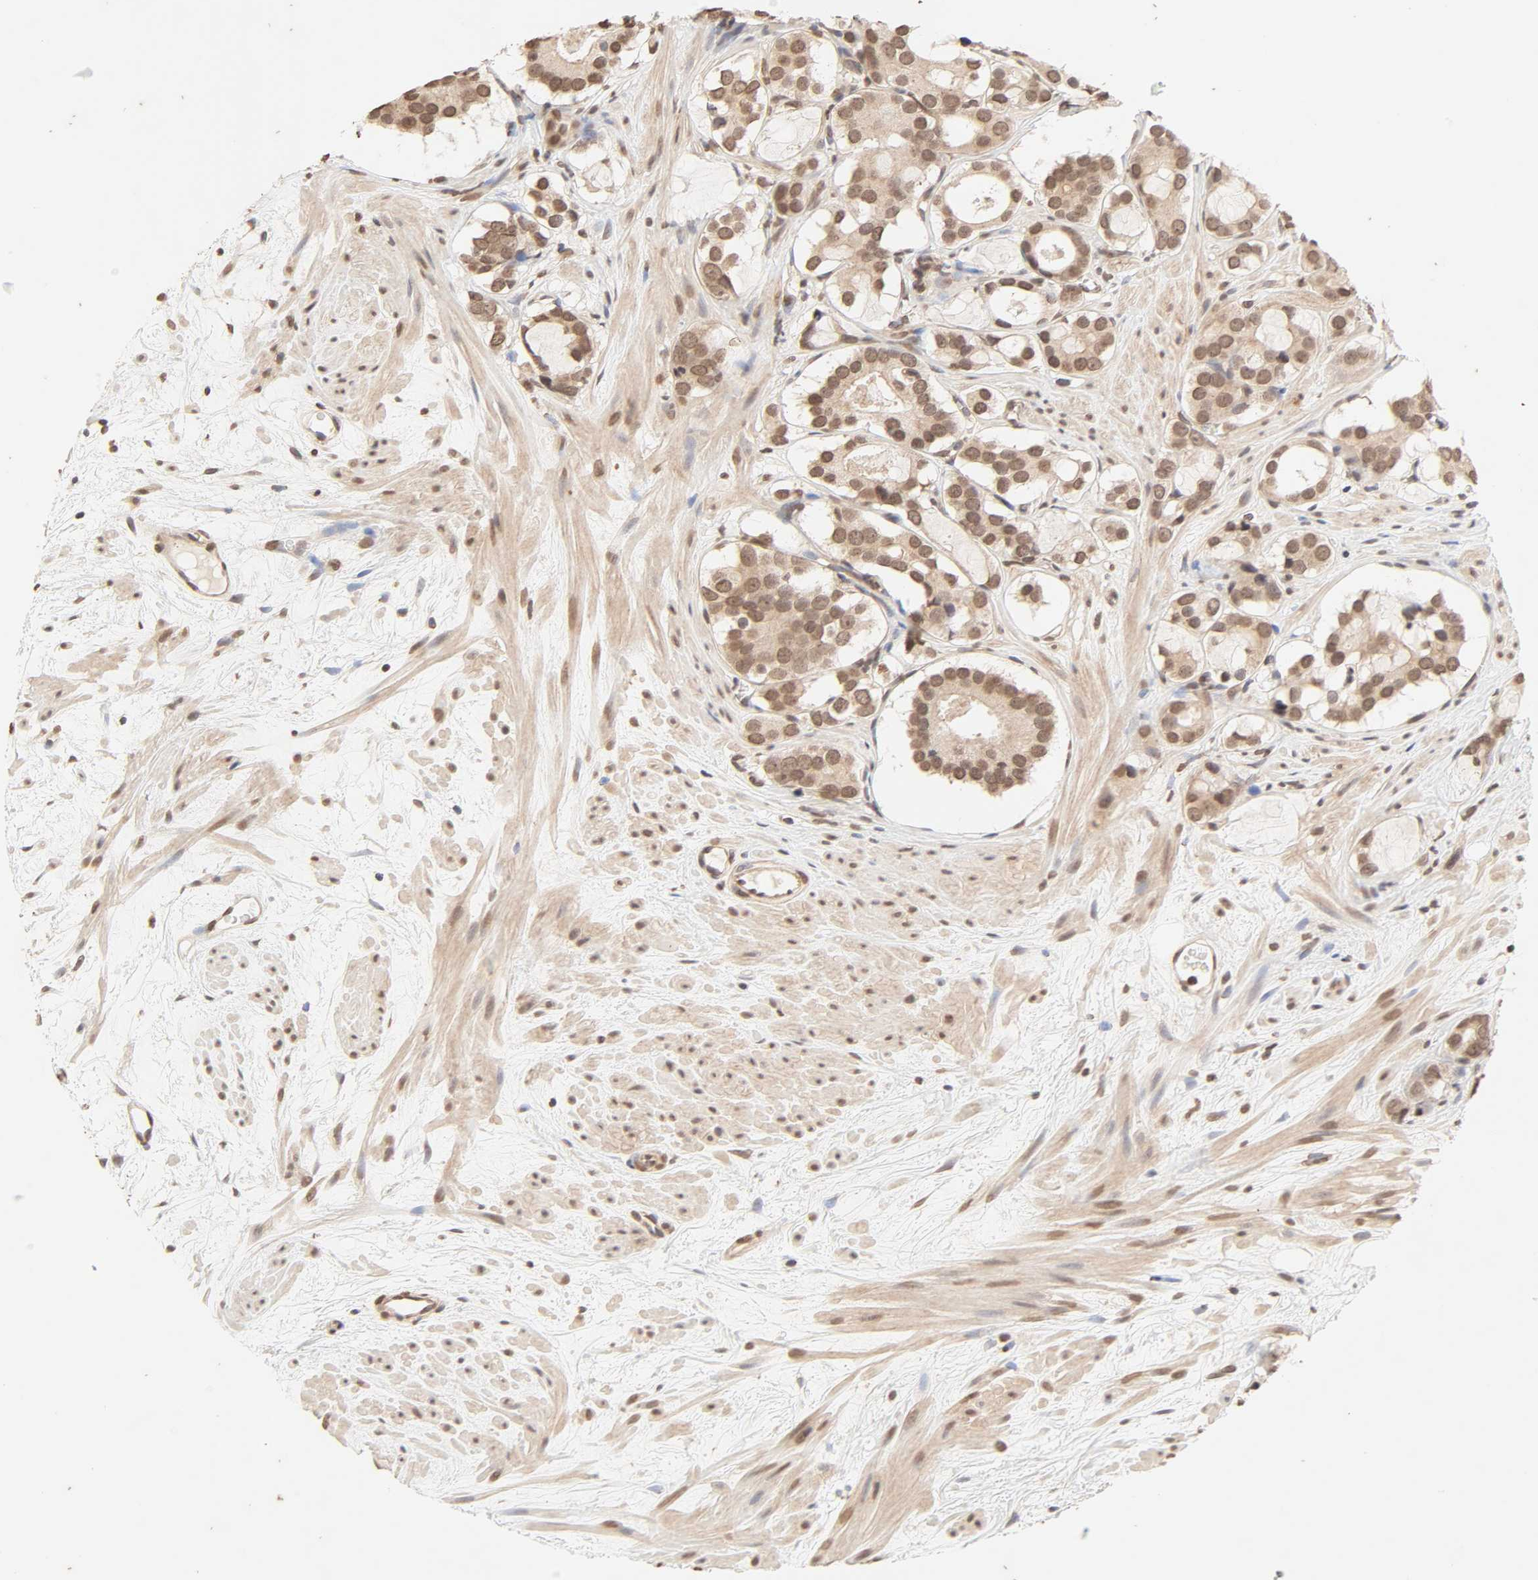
{"staining": {"intensity": "moderate", "quantity": ">75%", "location": "cytoplasmic/membranous,nuclear"}, "tissue": "prostate cancer", "cell_type": "Tumor cells", "image_type": "cancer", "snomed": [{"axis": "morphology", "description": "Adenocarcinoma, Low grade"}, {"axis": "topography", "description": "Prostate"}], "caption": "Prostate cancer stained for a protein (brown) demonstrates moderate cytoplasmic/membranous and nuclear positive expression in about >75% of tumor cells.", "gene": "TBL1X", "patient": {"sex": "male", "age": 57}}